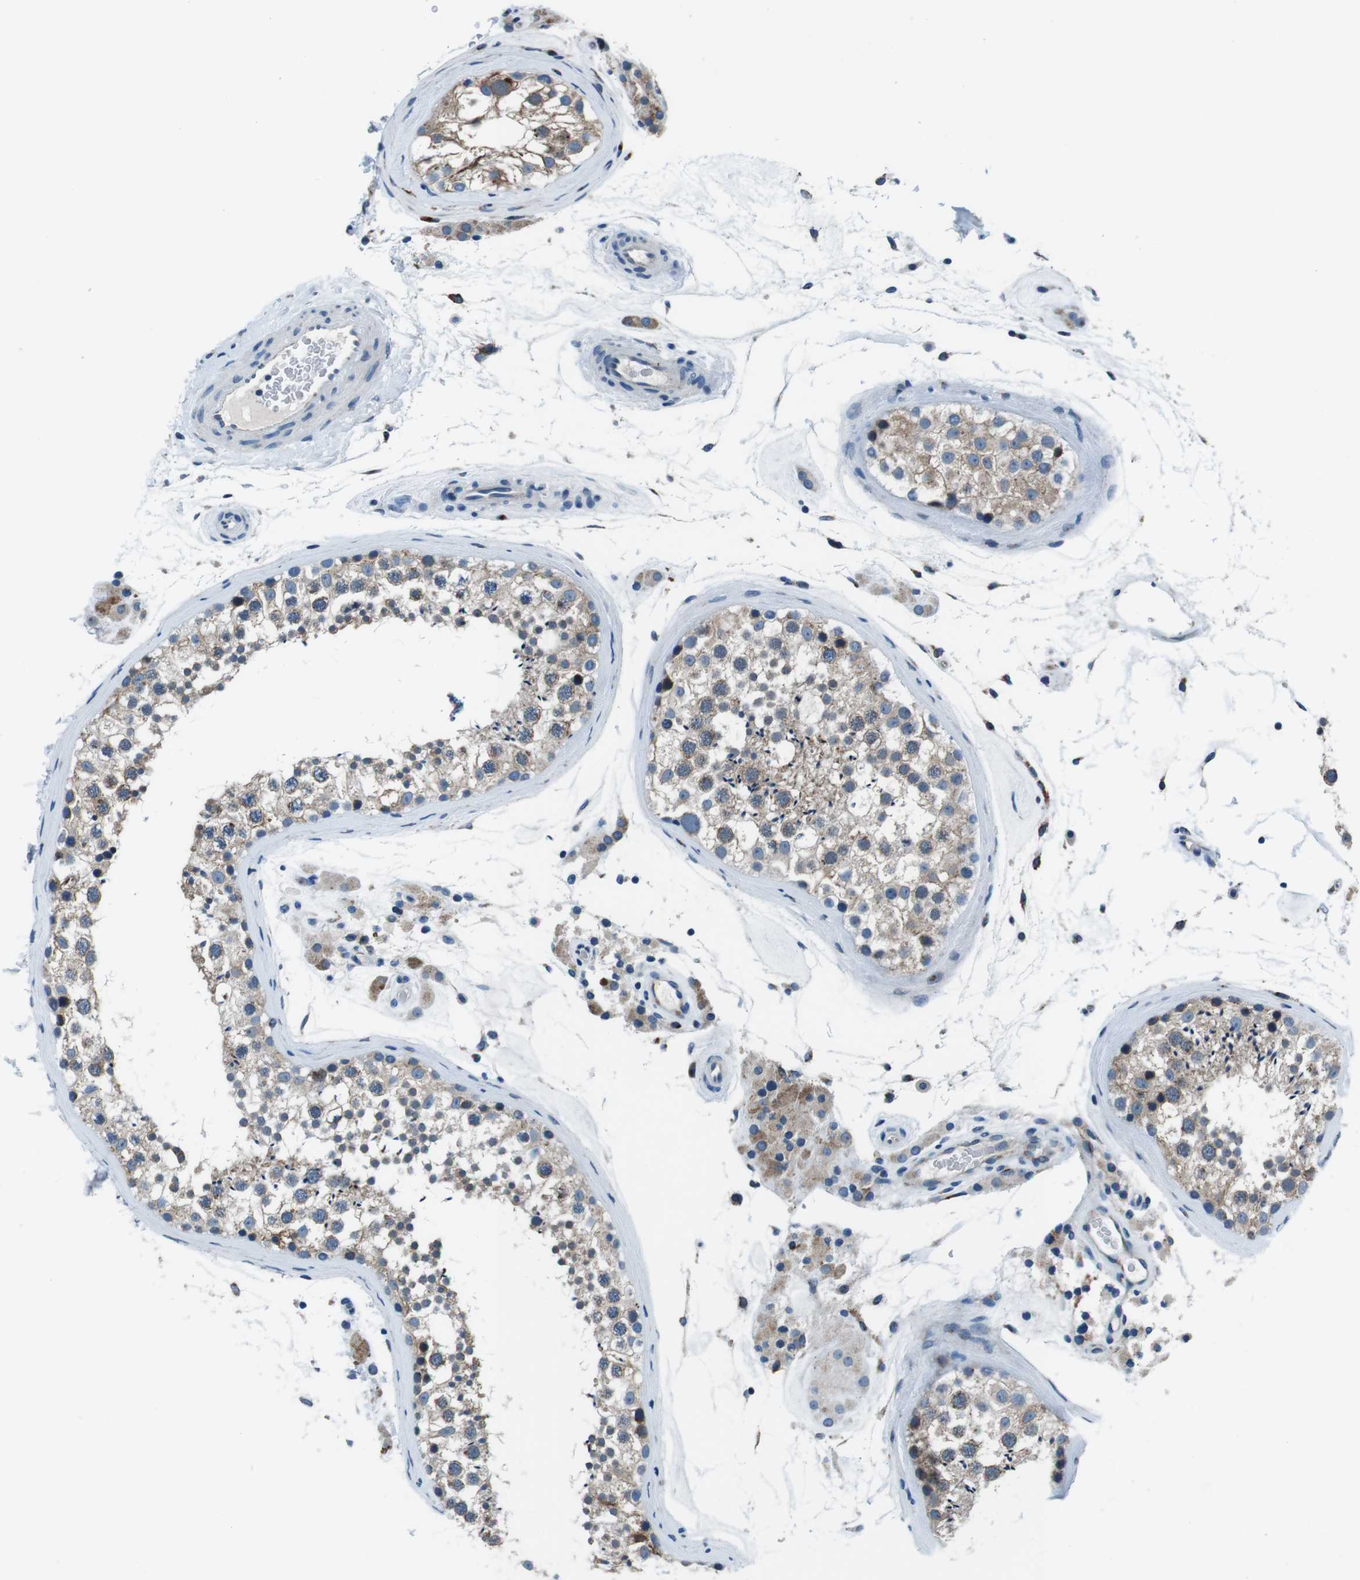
{"staining": {"intensity": "weak", "quantity": ">75%", "location": "cytoplasmic/membranous"}, "tissue": "testis", "cell_type": "Cells in seminiferous ducts", "image_type": "normal", "snomed": [{"axis": "morphology", "description": "Normal tissue, NOS"}, {"axis": "topography", "description": "Testis"}], "caption": "Cells in seminiferous ducts show low levels of weak cytoplasmic/membranous expression in approximately >75% of cells in unremarkable testis.", "gene": "NUCB2", "patient": {"sex": "male", "age": 46}}